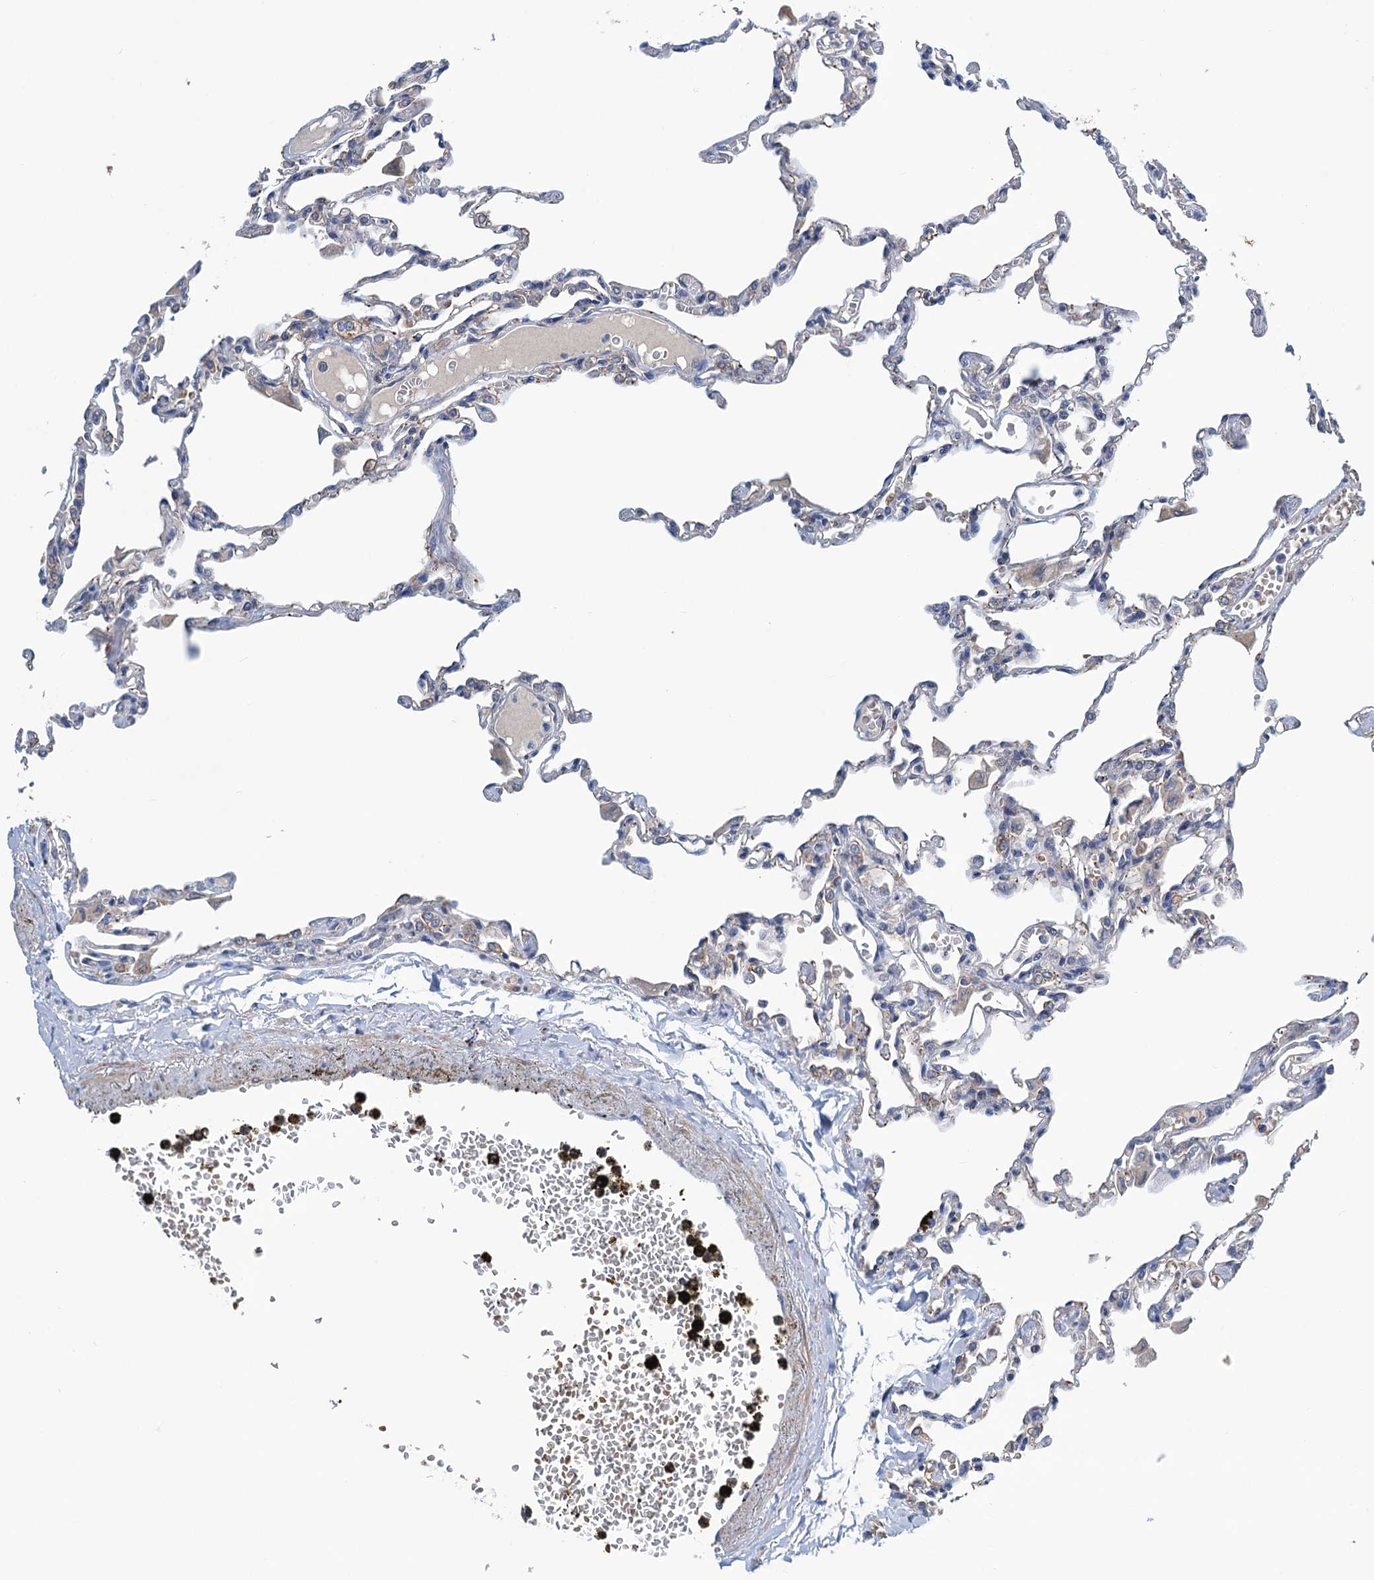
{"staining": {"intensity": "negative", "quantity": "none", "location": "none"}, "tissue": "lung", "cell_type": "Alveolar cells", "image_type": "normal", "snomed": [{"axis": "morphology", "description": "Normal tissue, NOS"}, {"axis": "topography", "description": "Bronchus"}, {"axis": "topography", "description": "Lung"}], "caption": "Immunohistochemical staining of unremarkable lung shows no significant expression in alveolar cells.", "gene": "SMCO3", "patient": {"sex": "female", "age": 49}}